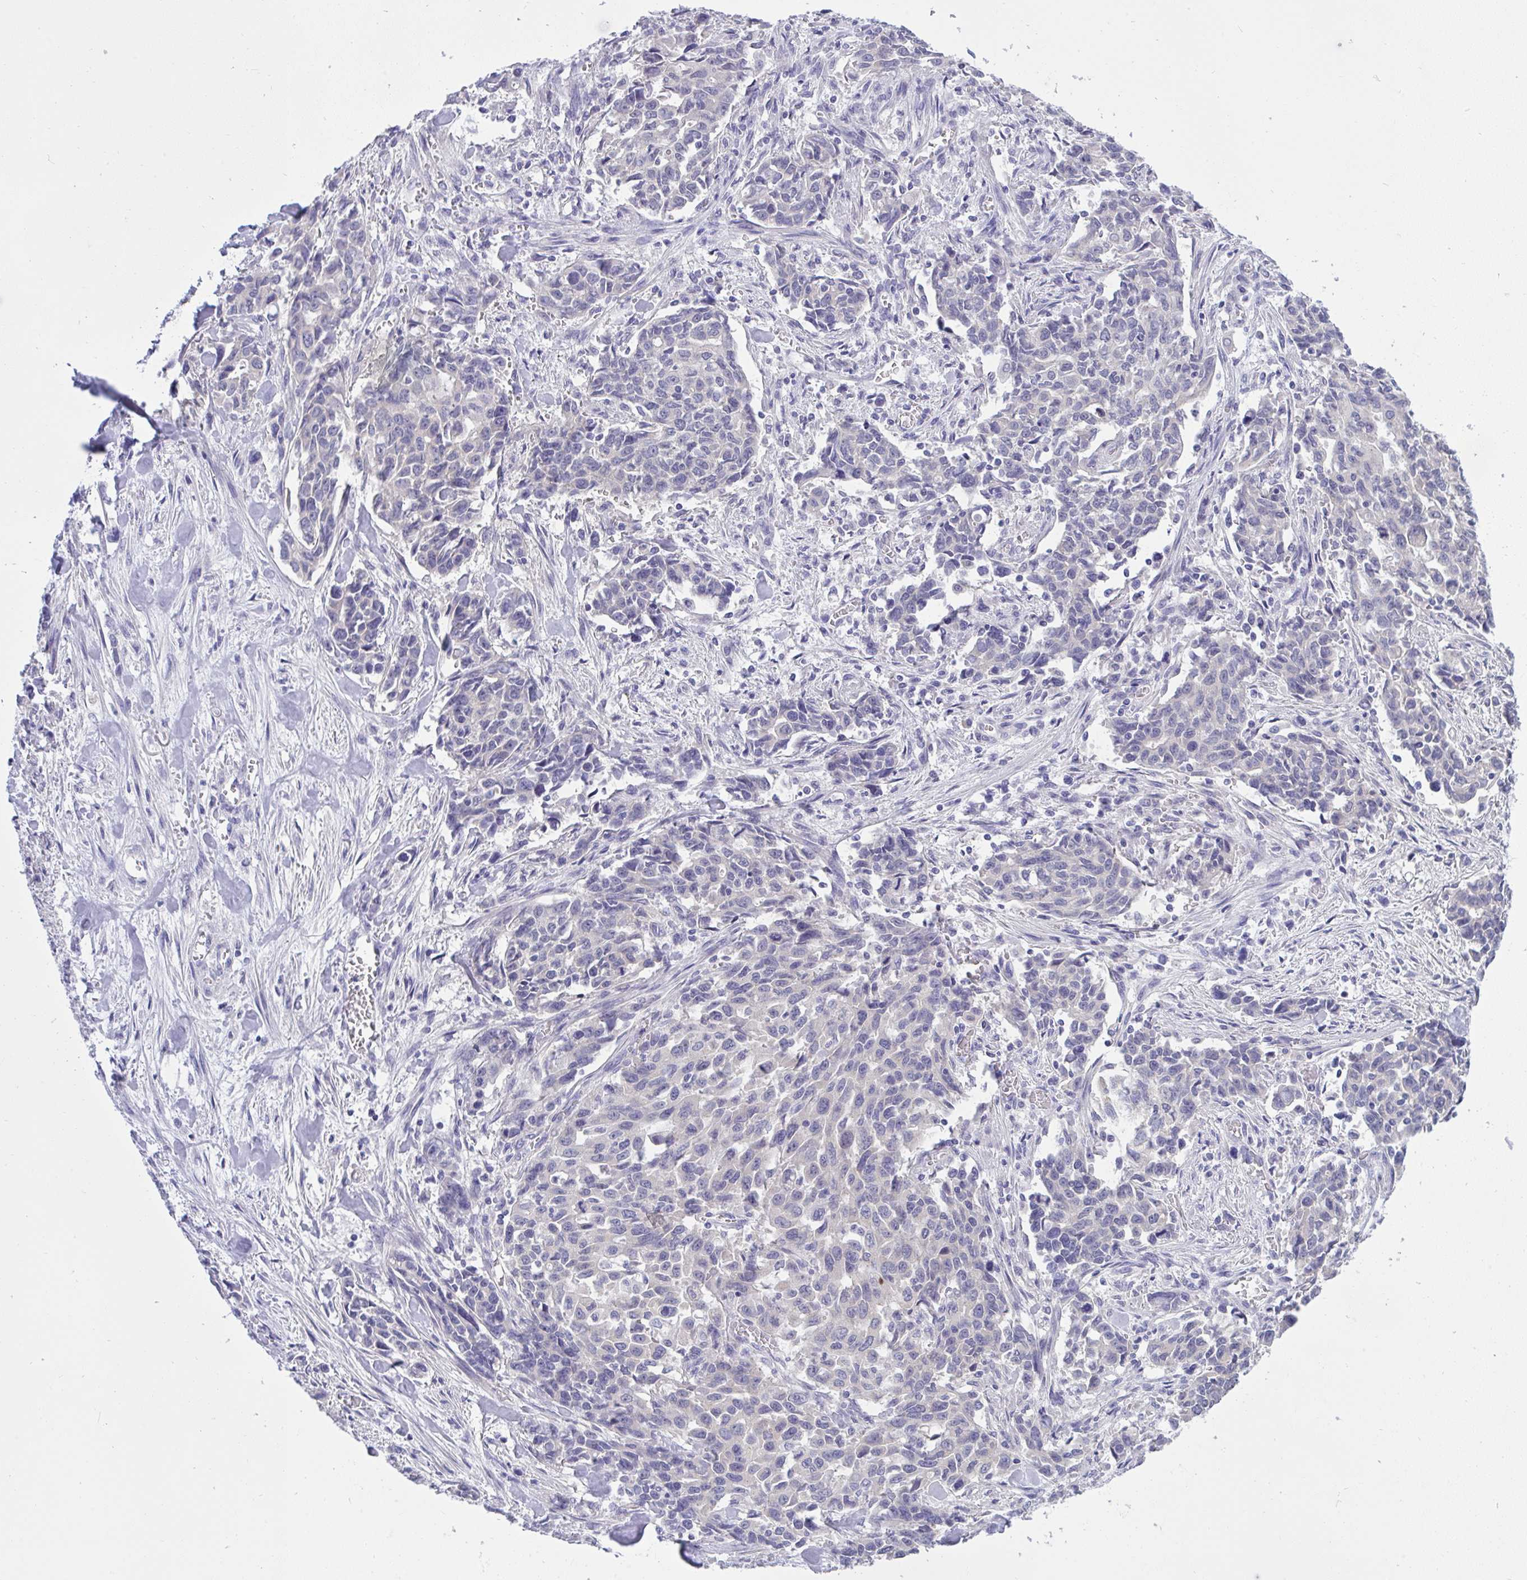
{"staining": {"intensity": "negative", "quantity": "none", "location": "none"}, "tissue": "stomach cancer", "cell_type": "Tumor cells", "image_type": "cancer", "snomed": [{"axis": "morphology", "description": "Adenocarcinoma, NOS"}, {"axis": "topography", "description": "Stomach, upper"}], "caption": "An IHC histopathology image of stomach cancer (adenocarcinoma) is shown. There is no staining in tumor cells of stomach cancer (adenocarcinoma).", "gene": "TMEM41A", "patient": {"sex": "male", "age": 85}}